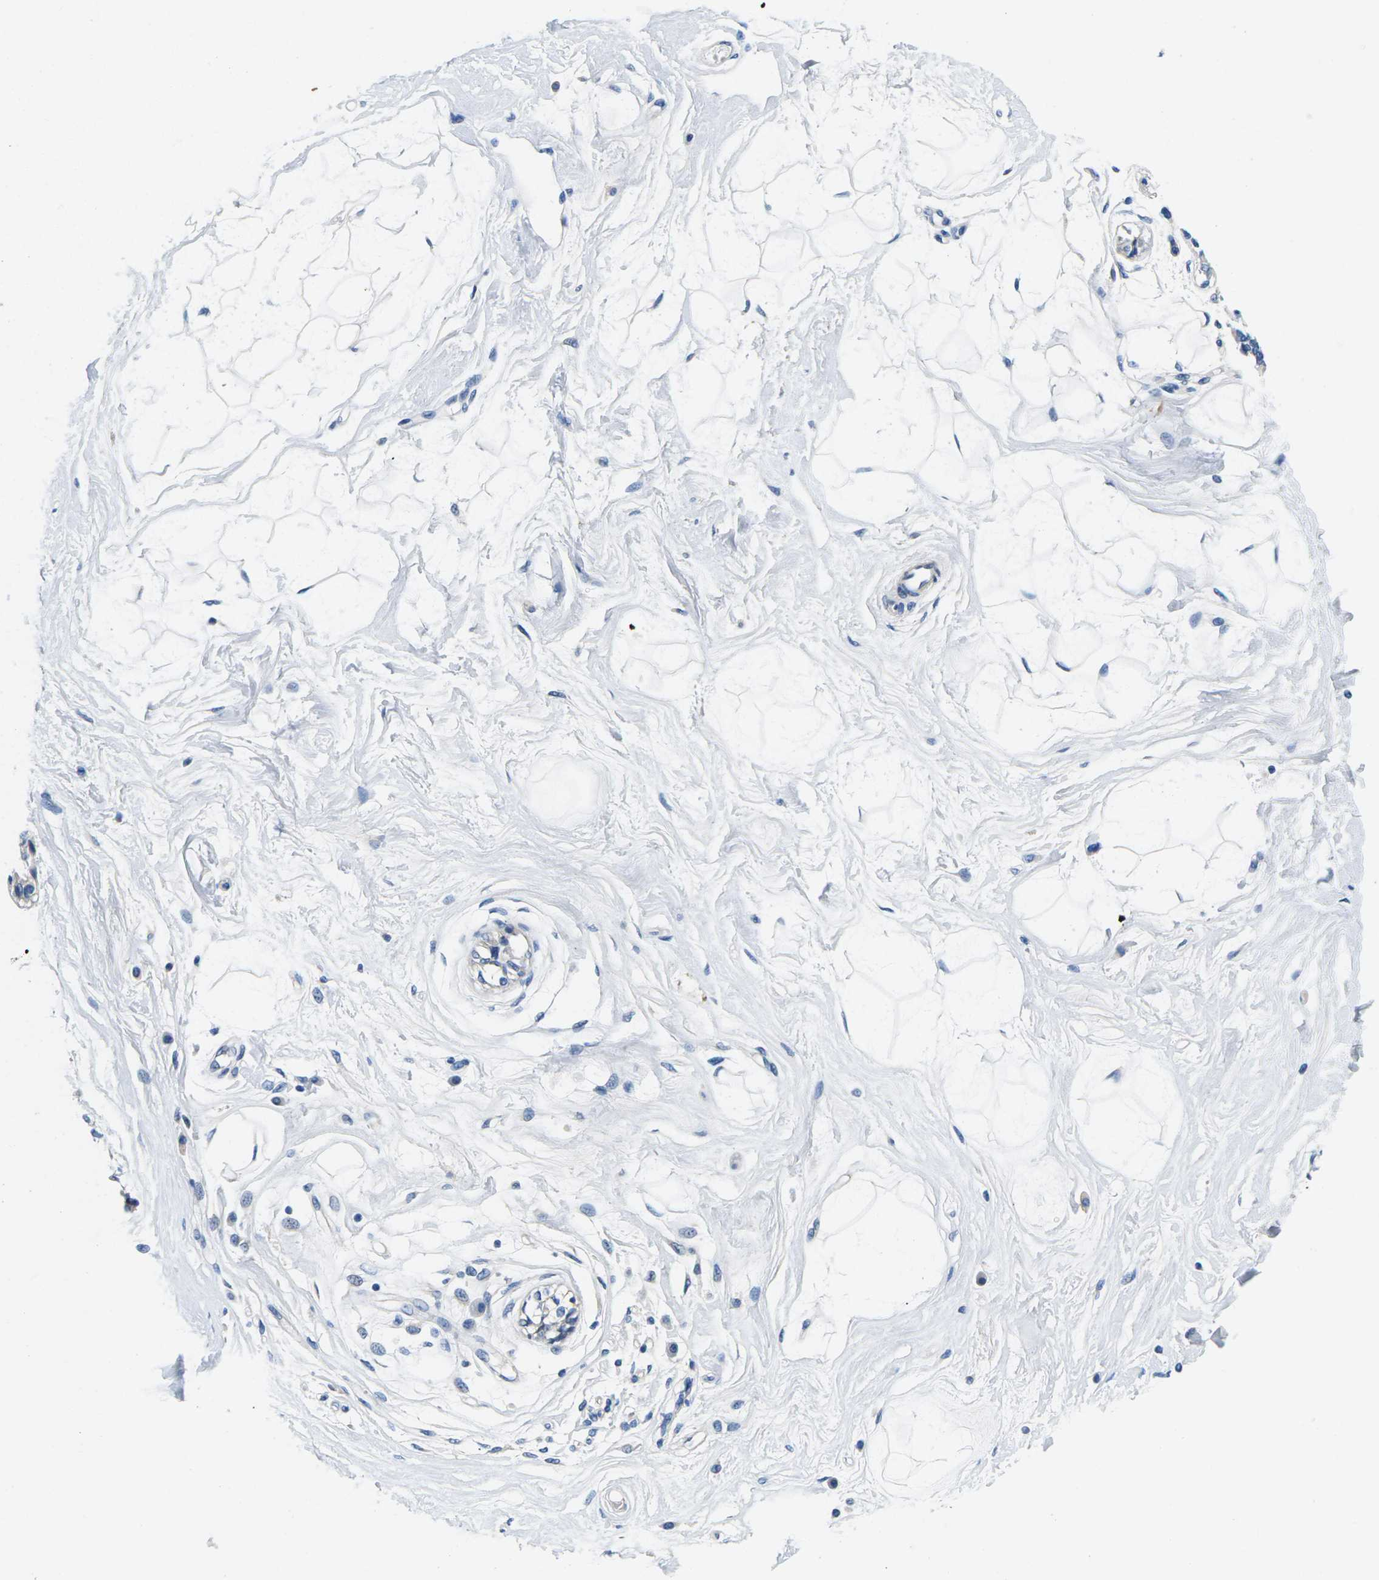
{"staining": {"intensity": "negative", "quantity": "<25%", "location": "none"}, "tissue": "breast", "cell_type": "Adipocytes", "image_type": "normal", "snomed": [{"axis": "morphology", "description": "Normal tissue, NOS"}, {"axis": "topography", "description": "Breast"}], "caption": "Adipocytes are negative for brown protein staining in normal breast. (DAB (3,3'-diaminobenzidine) immunohistochemistry (IHC) visualized using brightfield microscopy, high magnification).", "gene": "TSPAN2", "patient": {"sex": "female", "age": 45}}